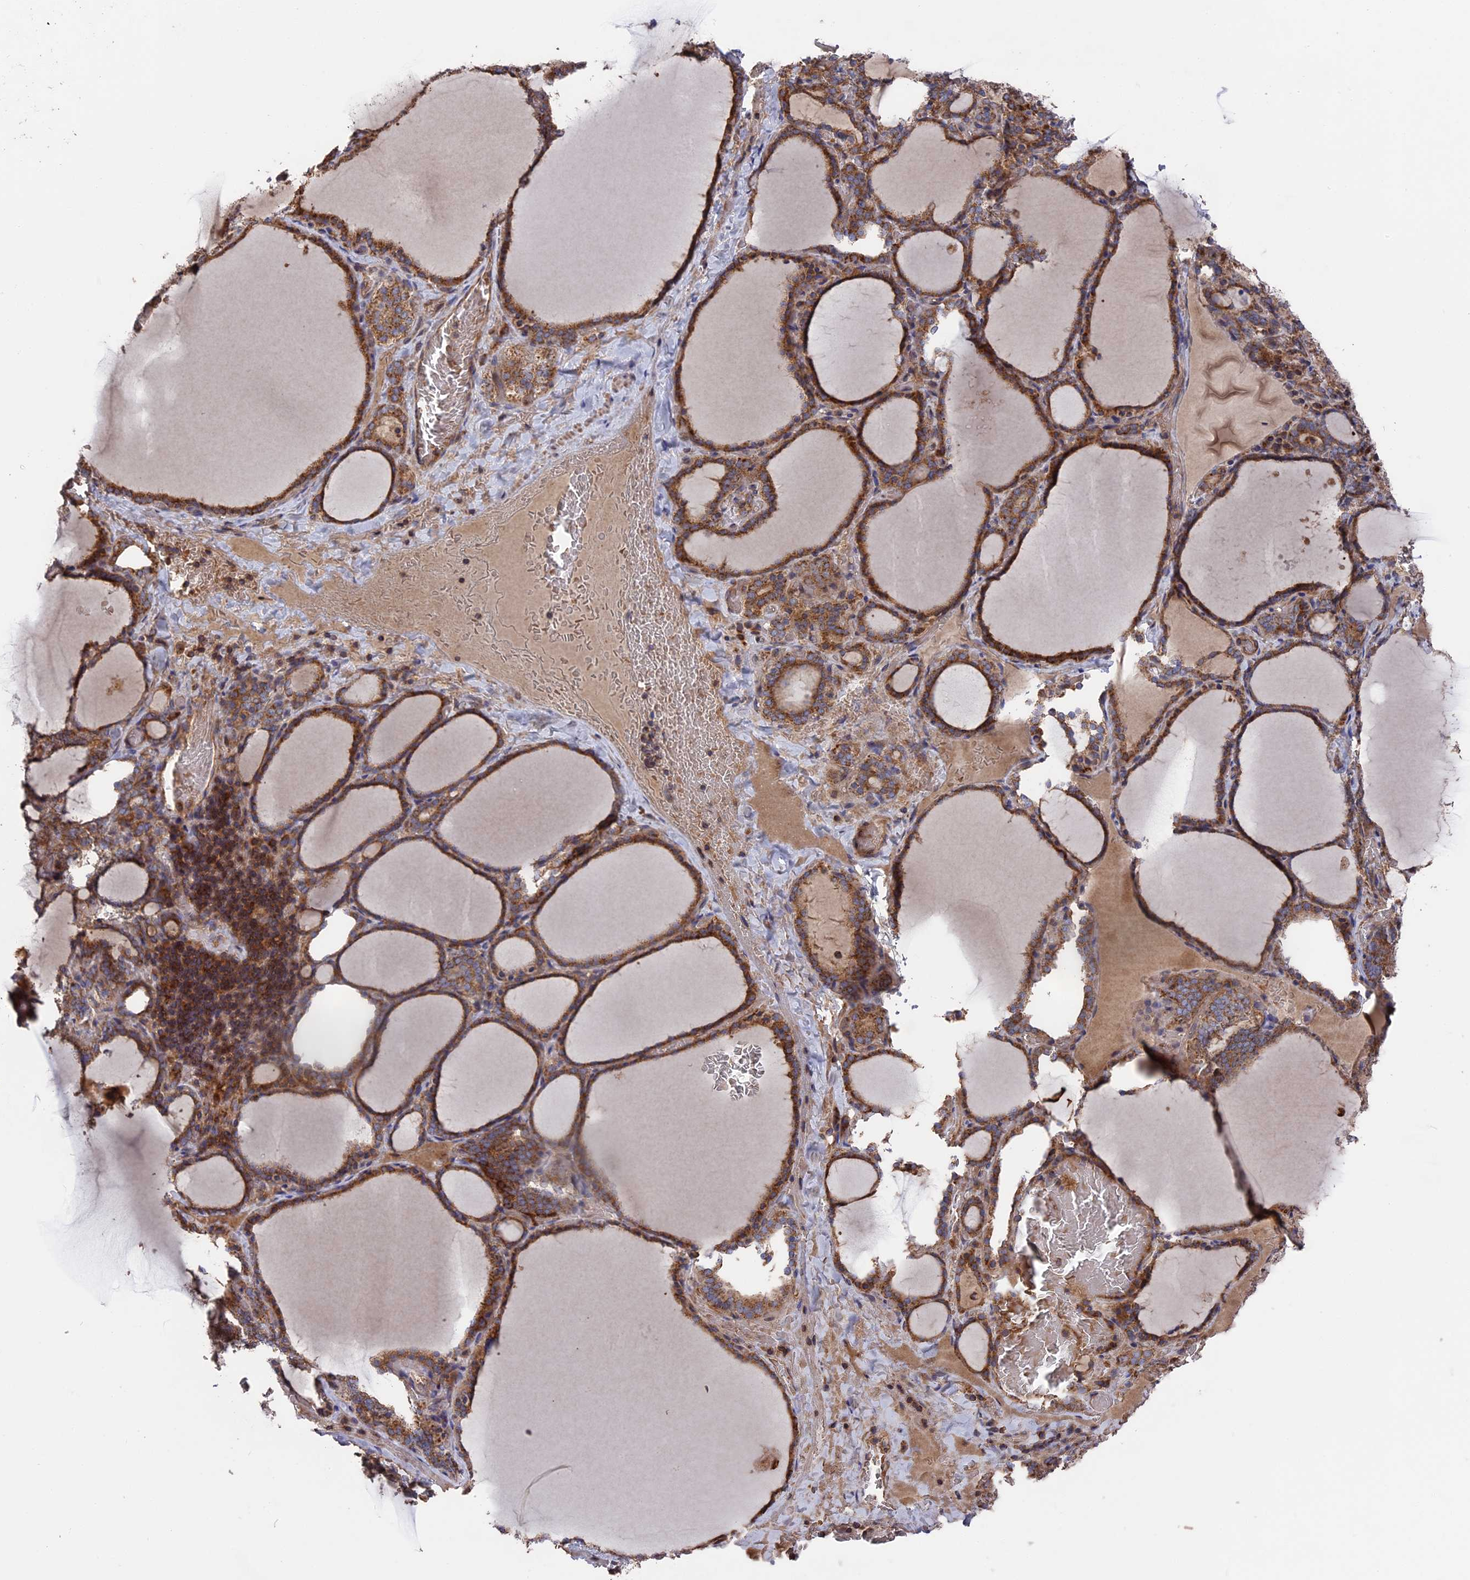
{"staining": {"intensity": "strong", "quantity": ">75%", "location": "cytoplasmic/membranous"}, "tissue": "thyroid gland", "cell_type": "Glandular cells", "image_type": "normal", "snomed": [{"axis": "morphology", "description": "Normal tissue, NOS"}, {"axis": "topography", "description": "Thyroid gland"}], "caption": "Normal thyroid gland displays strong cytoplasmic/membranous positivity in about >75% of glandular cells (IHC, brightfield microscopy, high magnification)..", "gene": "TELO2", "patient": {"sex": "female", "age": 39}}